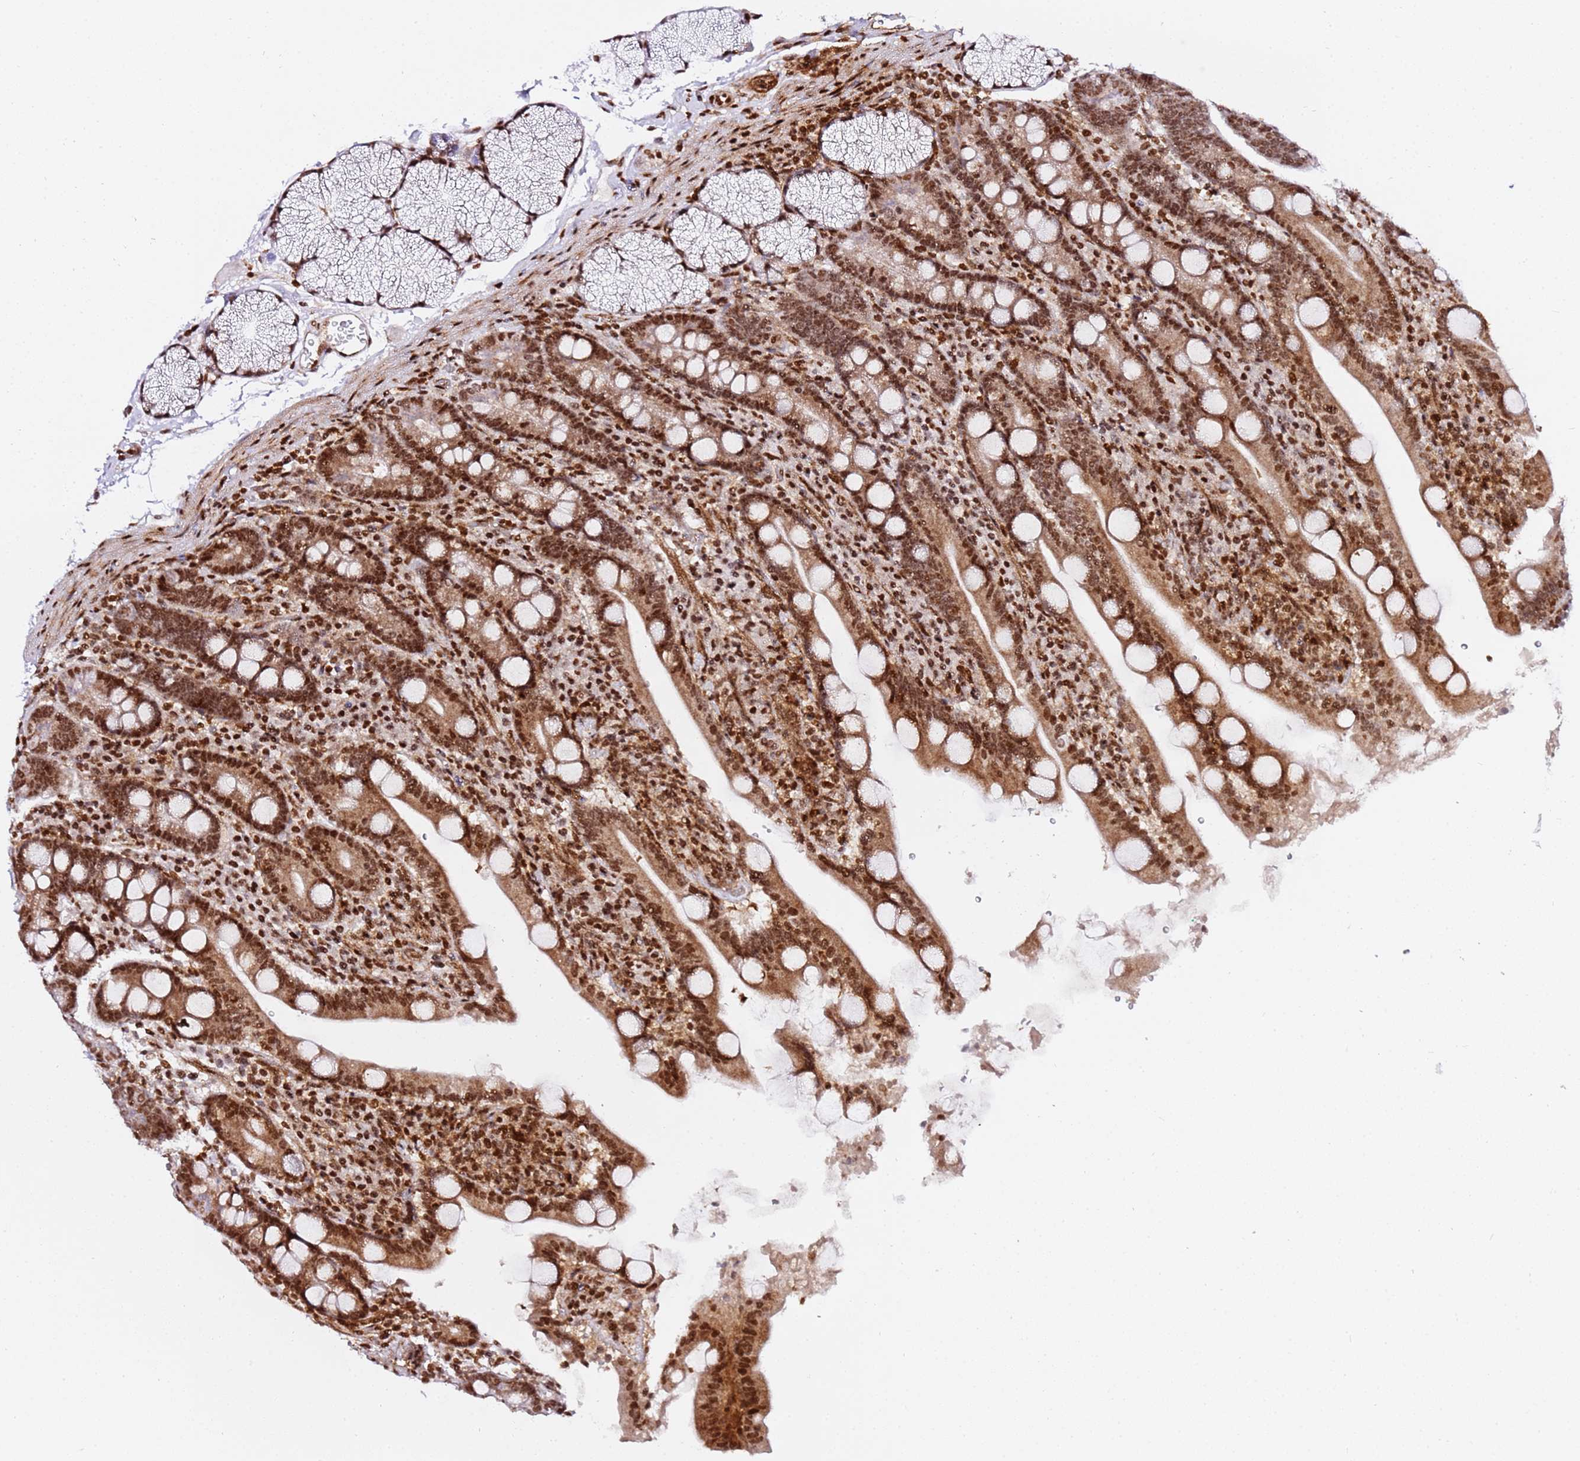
{"staining": {"intensity": "strong", "quantity": ">75%", "location": "cytoplasmic/membranous,nuclear"}, "tissue": "duodenum", "cell_type": "Glandular cells", "image_type": "normal", "snomed": [{"axis": "morphology", "description": "Normal tissue, NOS"}, {"axis": "topography", "description": "Duodenum"}], "caption": "Immunohistochemical staining of unremarkable human duodenum exhibits >75% levels of strong cytoplasmic/membranous,nuclear protein staining in about >75% of glandular cells.", "gene": "GBP2", "patient": {"sex": "male", "age": 35}}